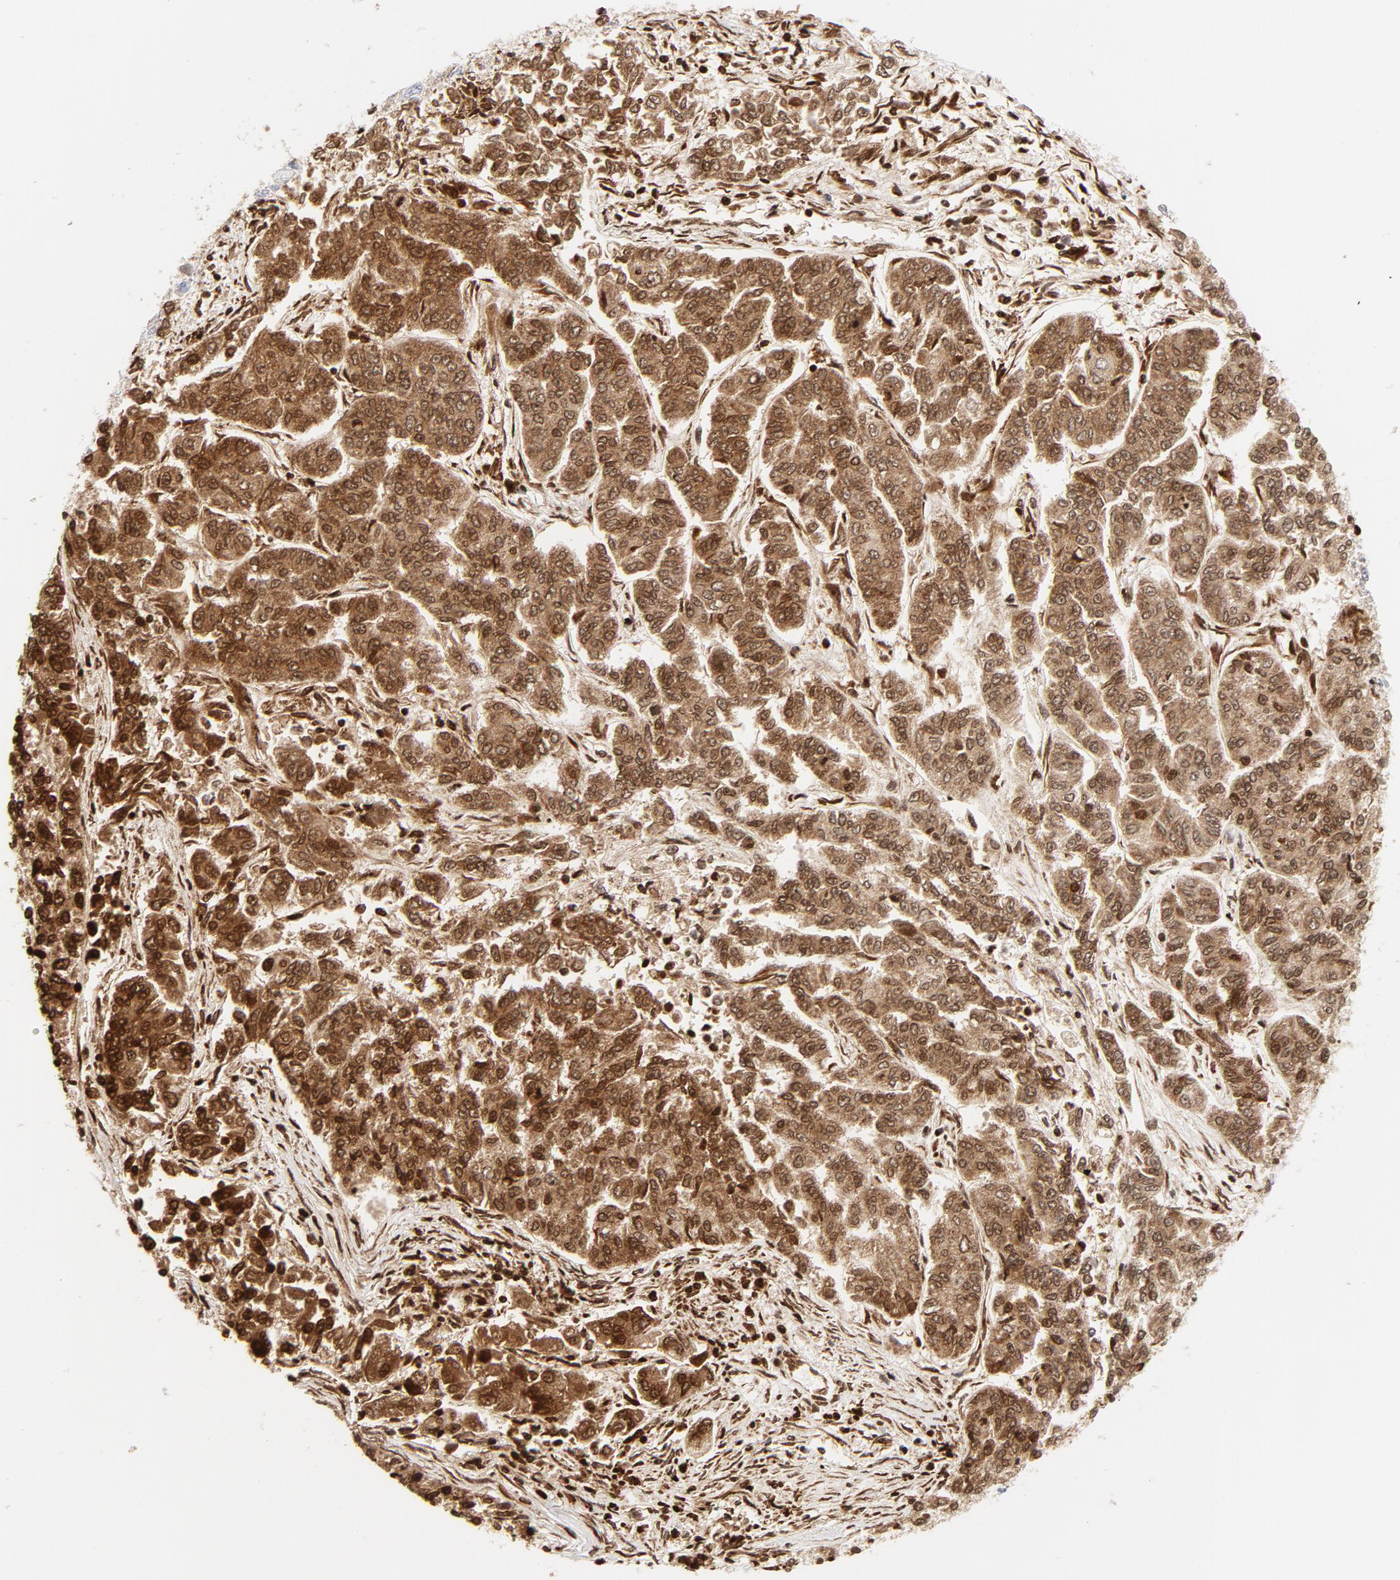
{"staining": {"intensity": "strong", "quantity": ">75%", "location": "cytoplasmic/membranous,nuclear"}, "tissue": "lung cancer", "cell_type": "Tumor cells", "image_type": "cancer", "snomed": [{"axis": "morphology", "description": "Adenocarcinoma, NOS"}, {"axis": "topography", "description": "Lung"}], "caption": "A high amount of strong cytoplasmic/membranous and nuclear expression is seen in about >75% of tumor cells in lung cancer (adenocarcinoma) tissue. Using DAB (brown) and hematoxylin (blue) stains, captured at high magnification using brightfield microscopy.", "gene": "CYCS", "patient": {"sex": "male", "age": 84}}